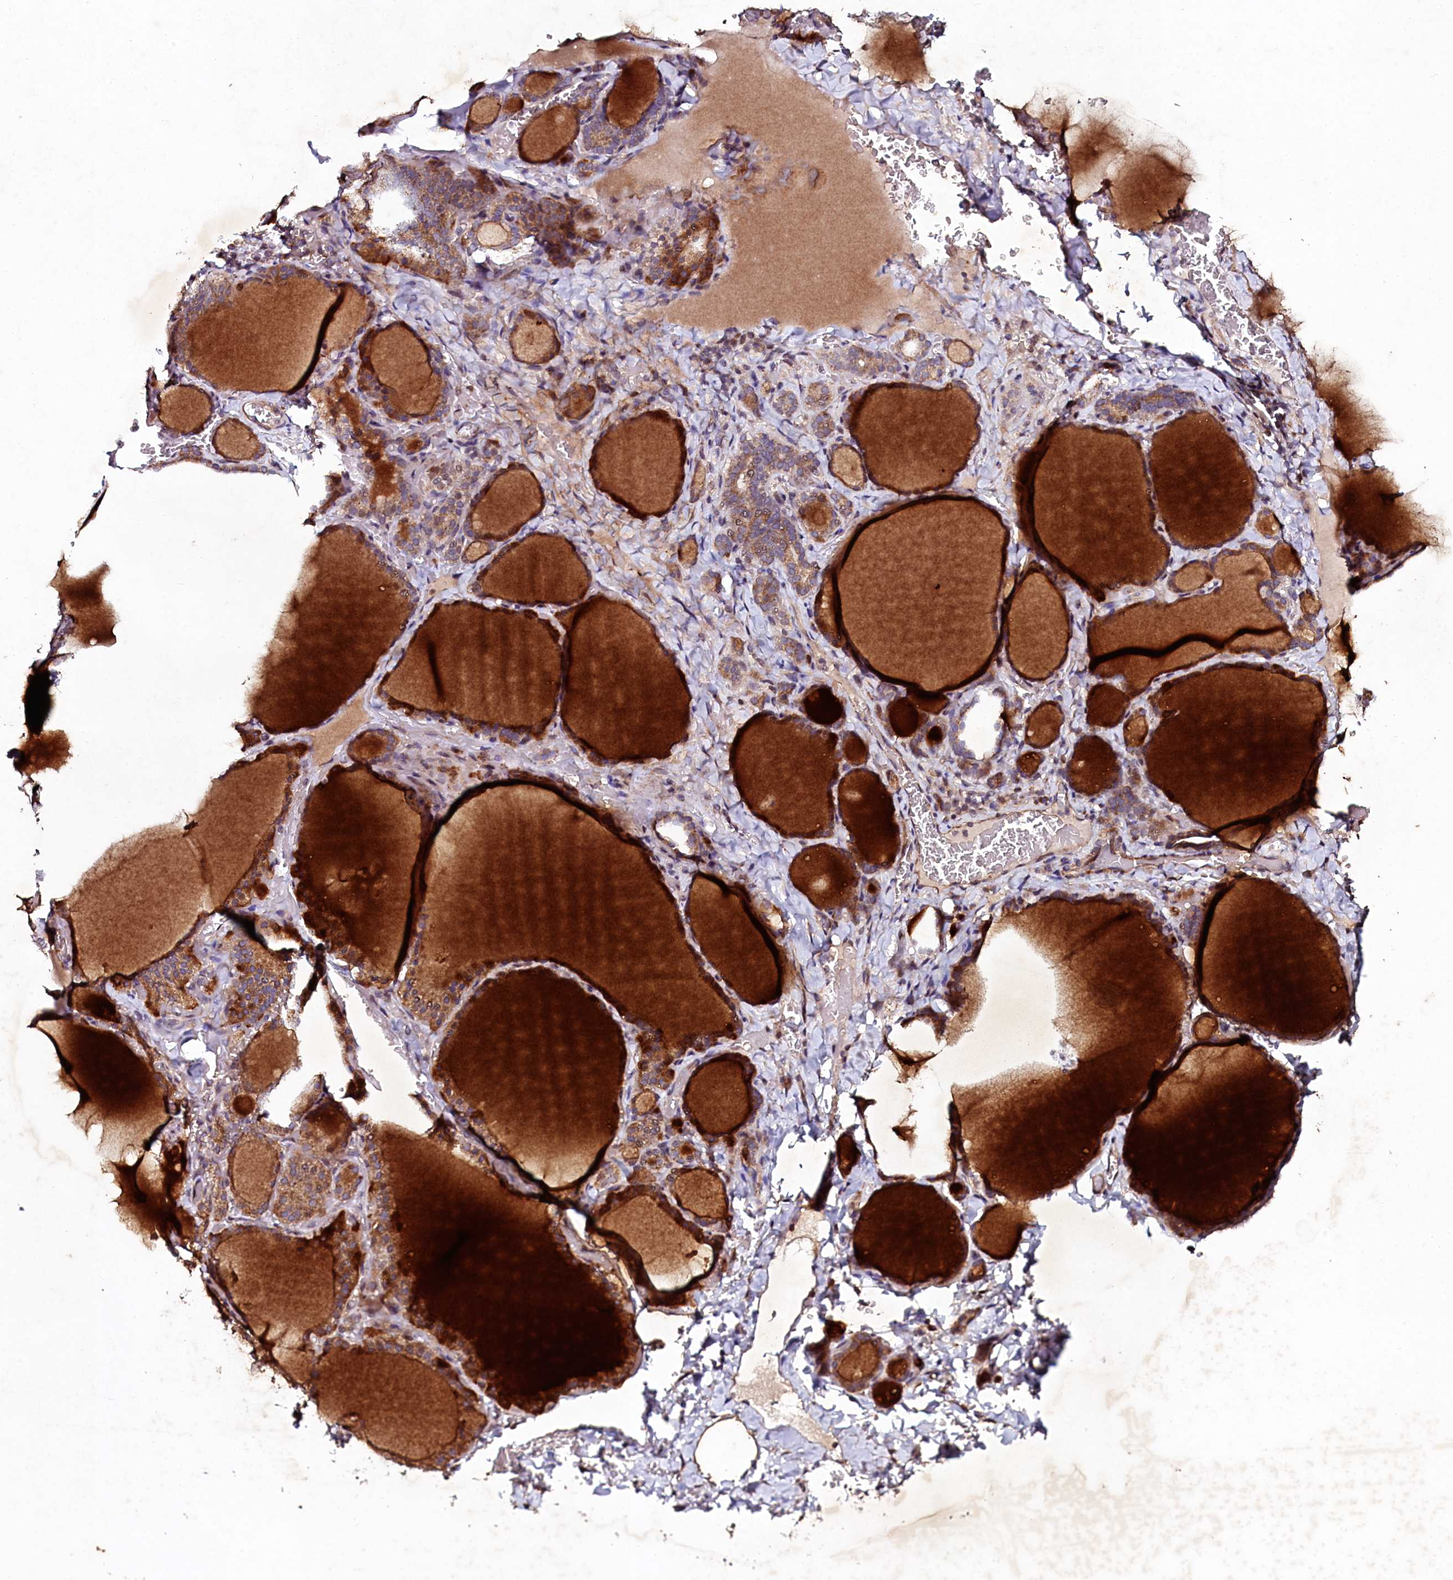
{"staining": {"intensity": "moderate", "quantity": ">75%", "location": "cytoplasmic/membranous"}, "tissue": "thyroid gland", "cell_type": "Glandular cells", "image_type": "normal", "snomed": [{"axis": "morphology", "description": "Normal tissue, NOS"}, {"axis": "topography", "description": "Thyroid gland"}], "caption": "Moderate cytoplasmic/membranous protein staining is seen in about >75% of glandular cells in thyroid gland.", "gene": "SEC24C", "patient": {"sex": "female", "age": 39}}